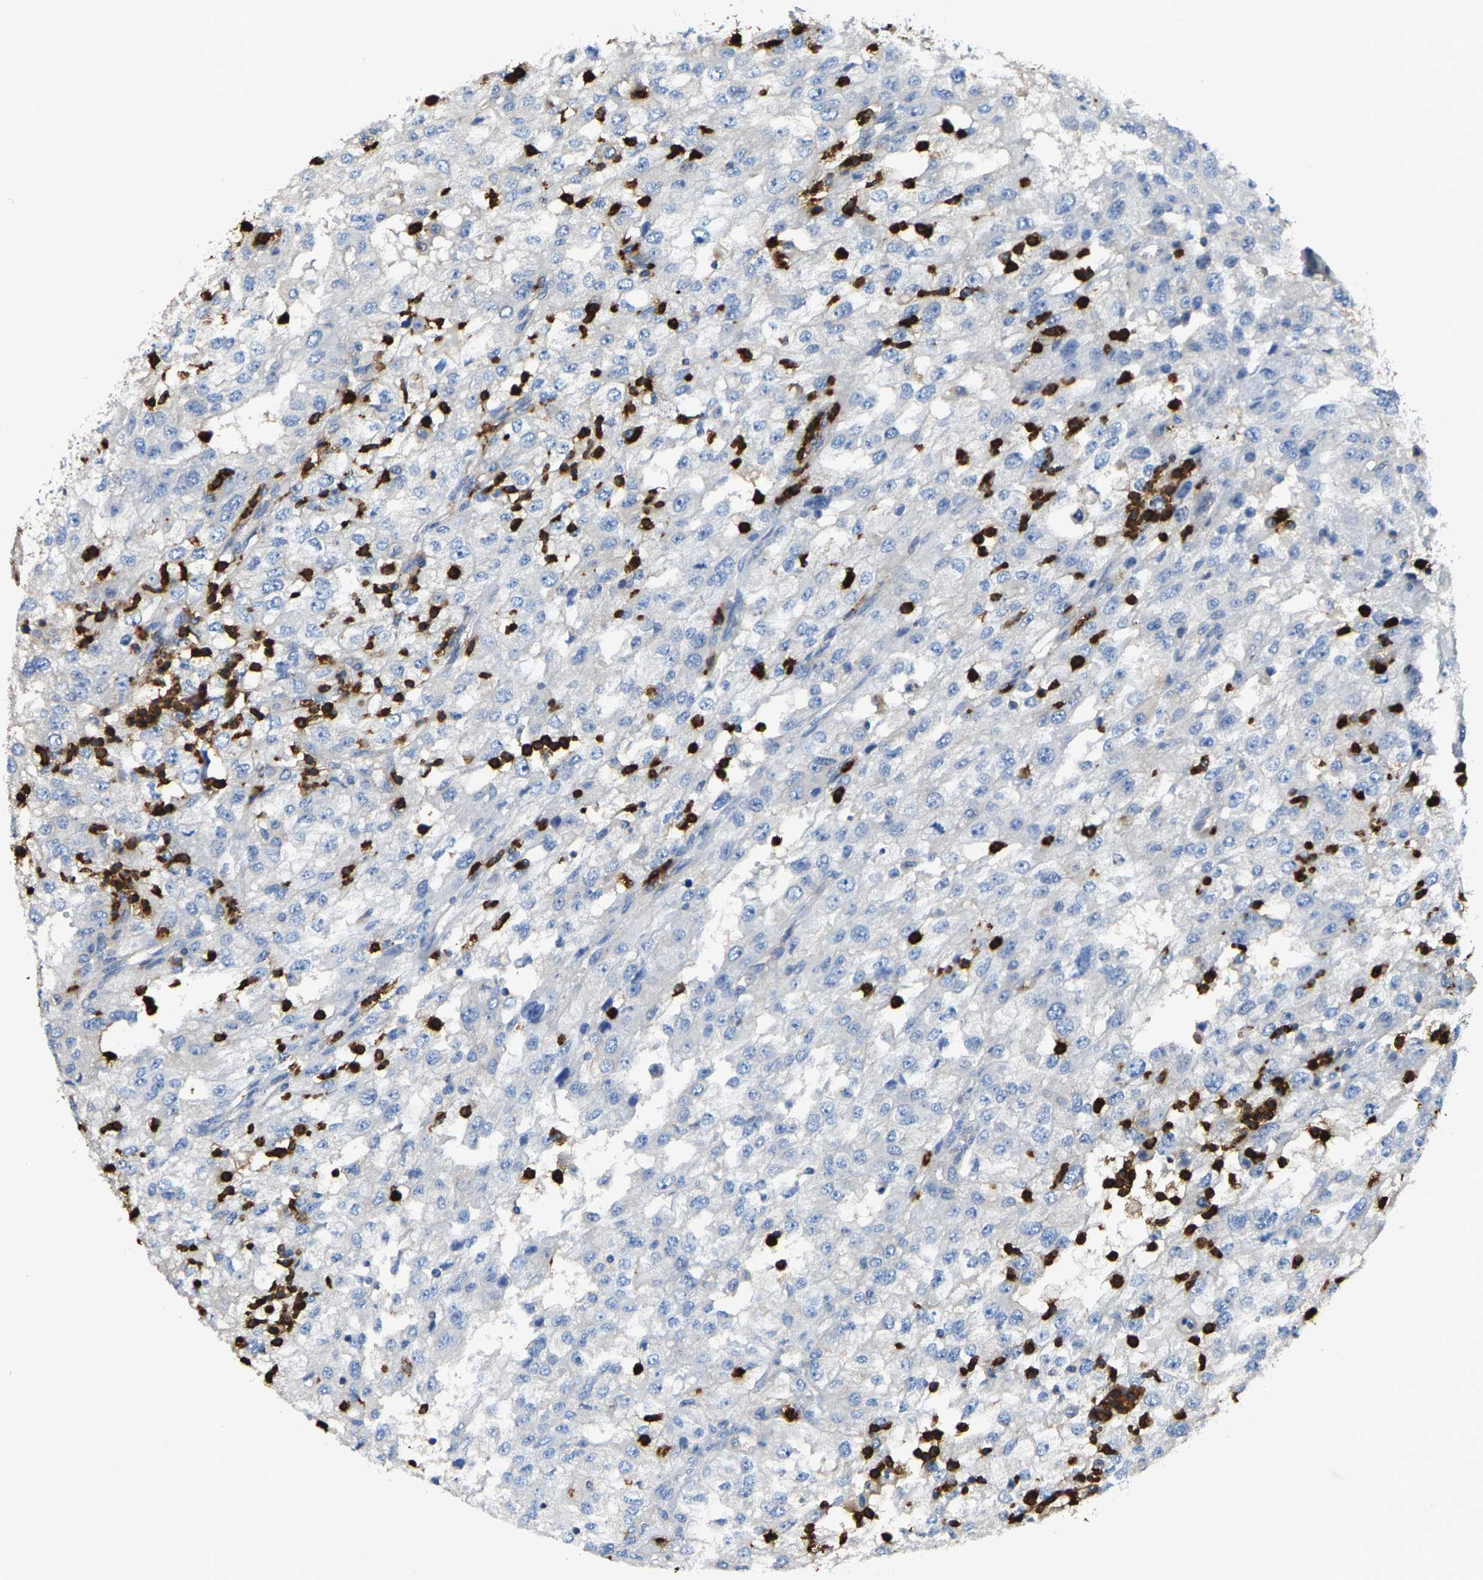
{"staining": {"intensity": "negative", "quantity": "none", "location": "none"}, "tissue": "renal cancer", "cell_type": "Tumor cells", "image_type": "cancer", "snomed": [{"axis": "morphology", "description": "Adenocarcinoma, NOS"}, {"axis": "topography", "description": "Kidney"}], "caption": "Immunohistochemical staining of human renal cancer (adenocarcinoma) displays no significant staining in tumor cells.", "gene": "TRAF6", "patient": {"sex": "female", "age": 54}}